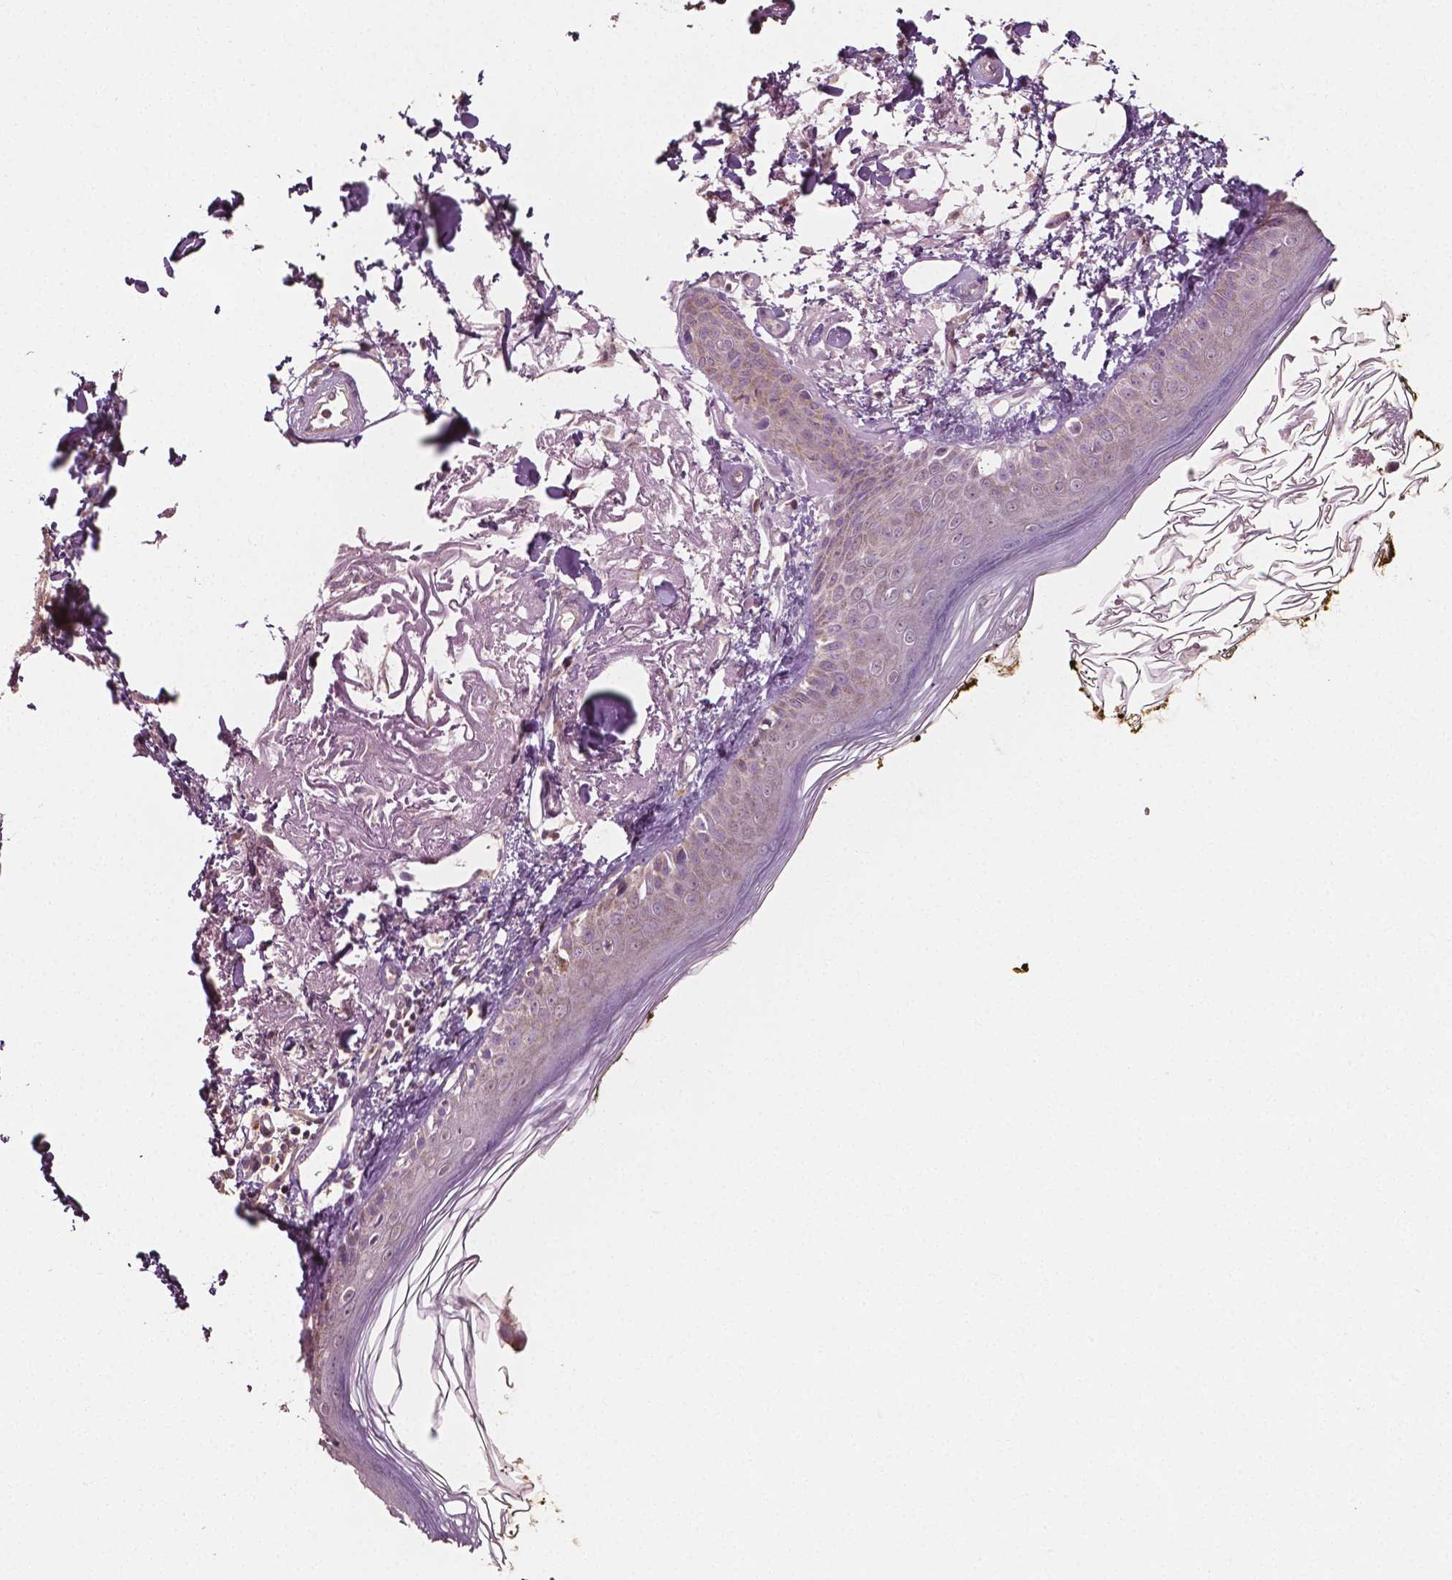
{"staining": {"intensity": "negative", "quantity": "none", "location": "none"}, "tissue": "skin", "cell_type": "Fibroblasts", "image_type": "normal", "snomed": [{"axis": "morphology", "description": "Normal tissue, NOS"}, {"axis": "topography", "description": "Skin"}], "caption": "Skin was stained to show a protein in brown. There is no significant staining in fibroblasts. Nuclei are stained in blue.", "gene": "MCL1", "patient": {"sex": "male", "age": 76}}